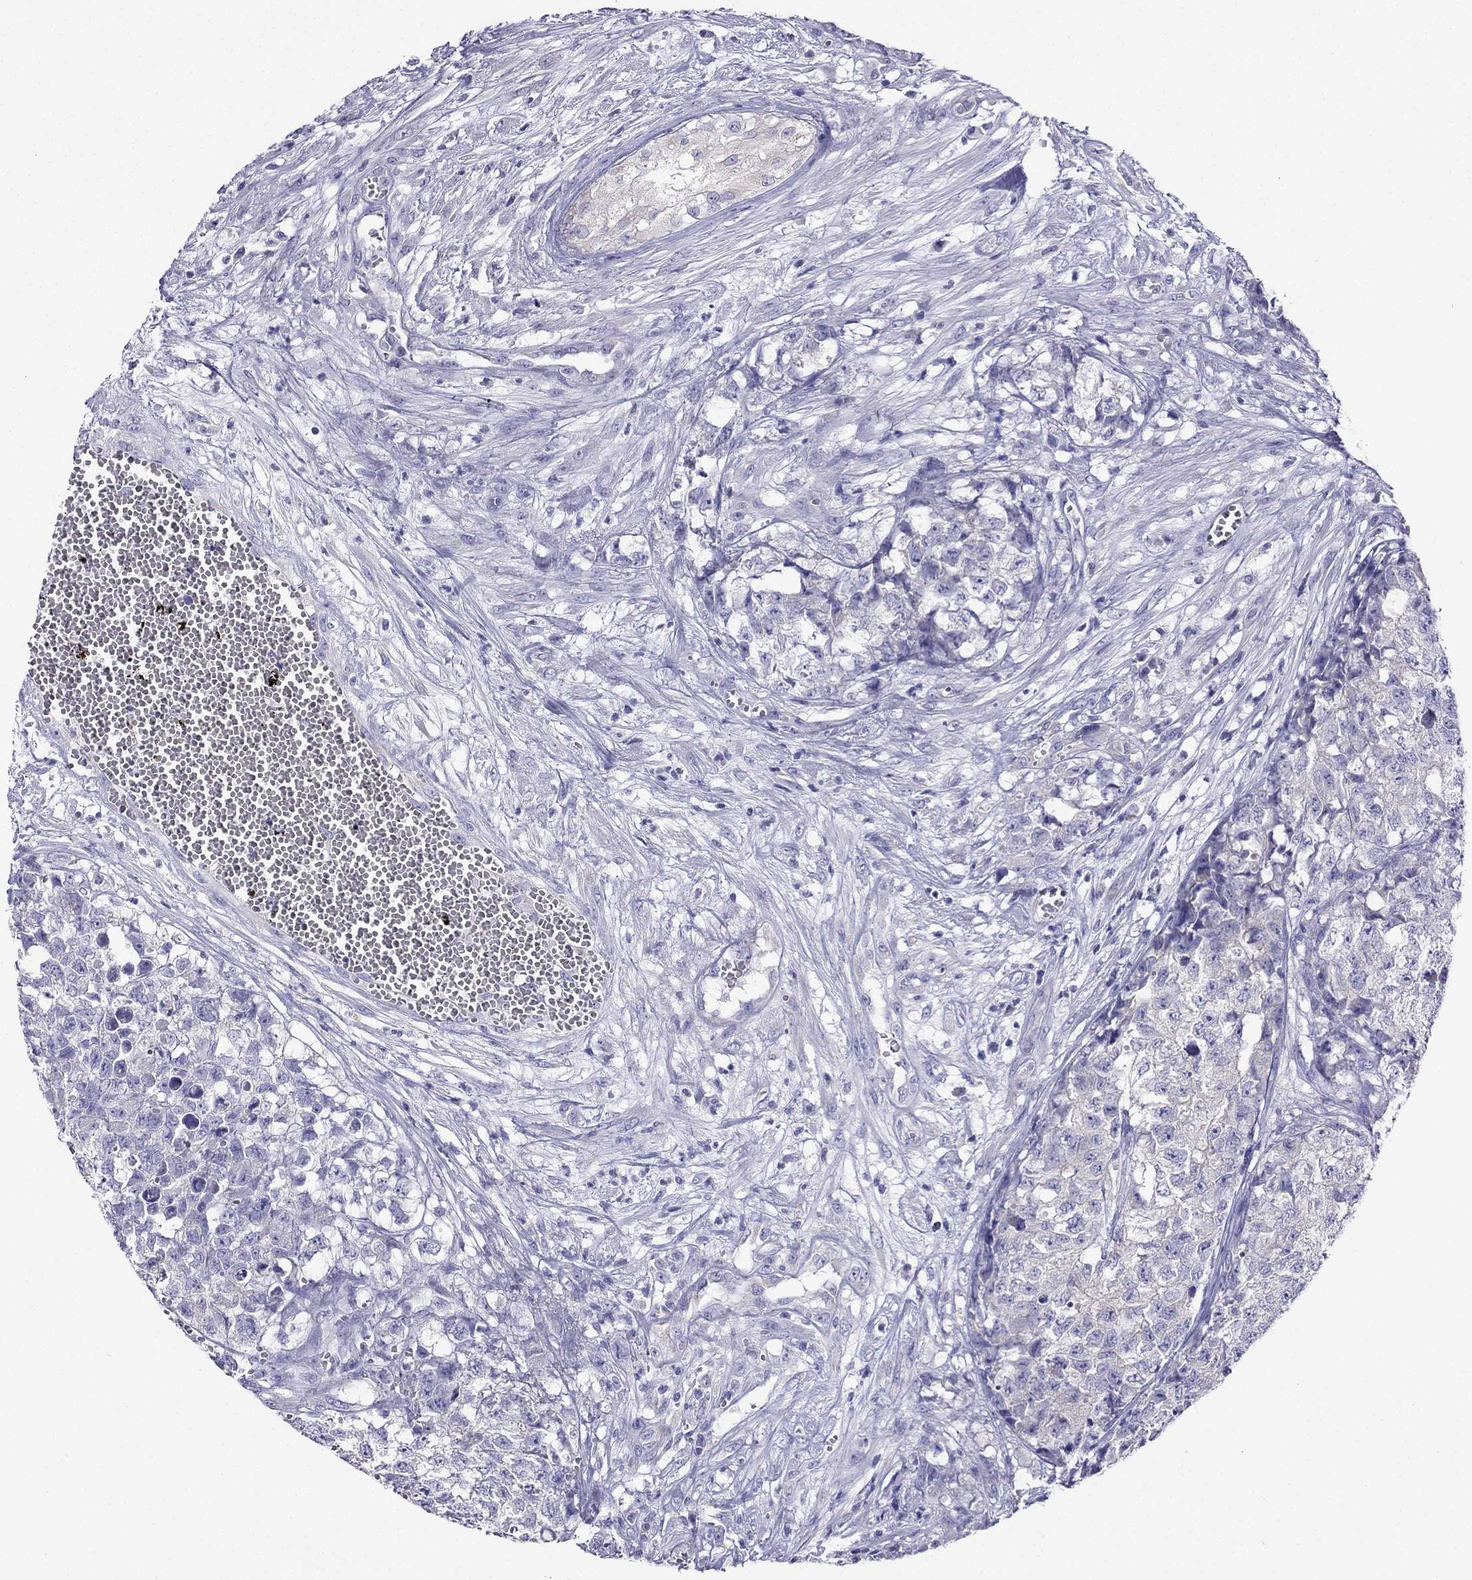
{"staining": {"intensity": "negative", "quantity": "none", "location": "none"}, "tissue": "testis cancer", "cell_type": "Tumor cells", "image_type": "cancer", "snomed": [{"axis": "morphology", "description": "Seminoma, NOS"}, {"axis": "morphology", "description": "Carcinoma, Embryonal, NOS"}, {"axis": "topography", "description": "Testis"}], "caption": "The image displays no staining of tumor cells in testis cancer.", "gene": "KIF5A", "patient": {"sex": "male", "age": 22}}